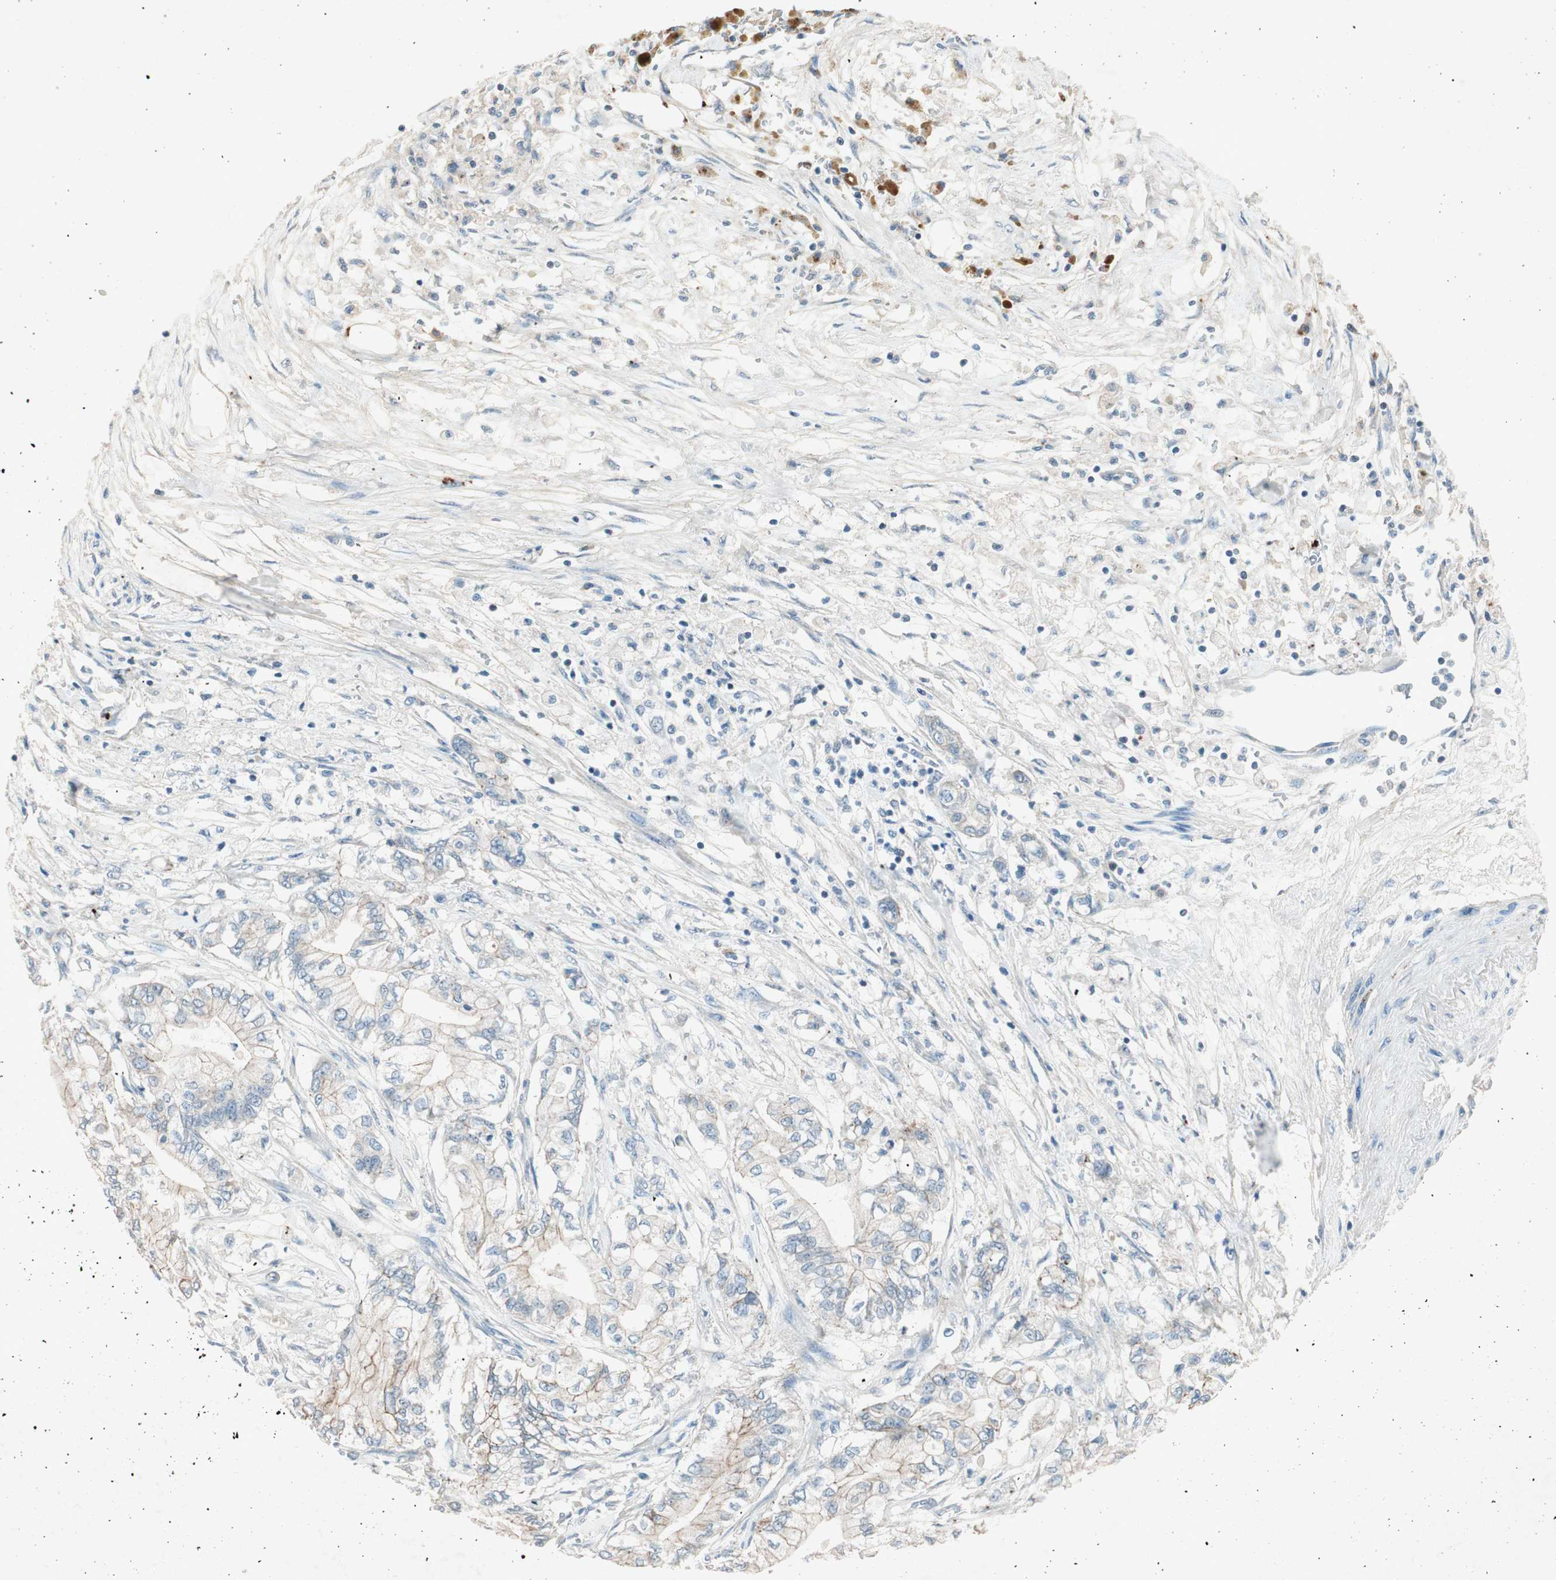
{"staining": {"intensity": "weak", "quantity": "<25%", "location": "cytoplasmic/membranous"}, "tissue": "pancreatic cancer", "cell_type": "Tumor cells", "image_type": "cancer", "snomed": [{"axis": "morphology", "description": "Adenocarcinoma, NOS"}, {"axis": "topography", "description": "Pancreas"}], "caption": "The image shows no staining of tumor cells in pancreatic cancer.", "gene": "NKAIN1", "patient": {"sex": "male", "age": 70}}